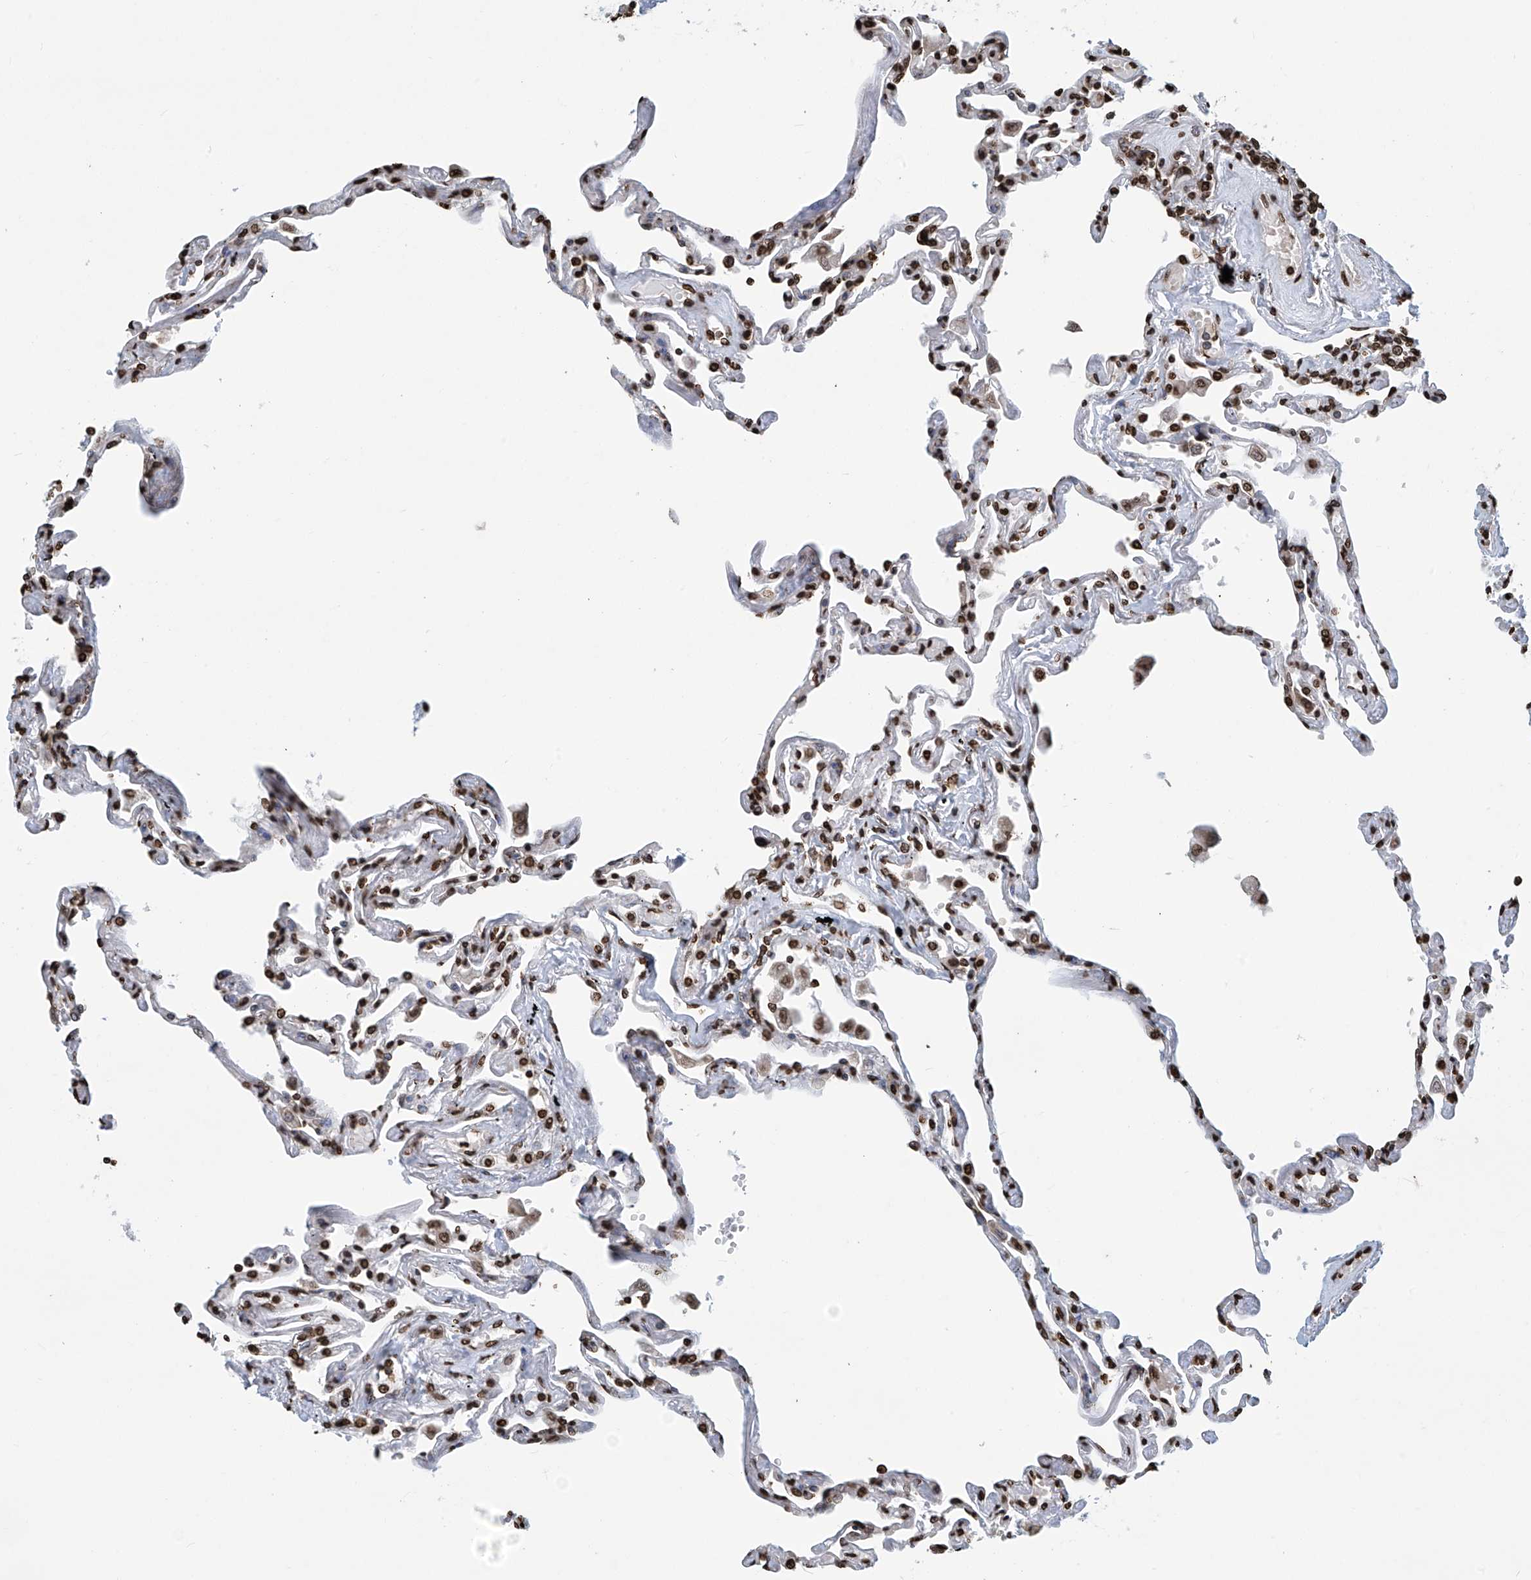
{"staining": {"intensity": "strong", "quantity": ">75%", "location": "nuclear"}, "tissue": "lung", "cell_type": "Alveolar cells", "image_type": "normal", "snomed": [{"axis": "morphology", "description": "Normal tissue, NOS"}, {"axis": "topography", "description": "Lung"}], "caption": "Brown immunohistochemical staining in benign lung reveals strong nuclear staining in approximately >75% of alveolar cells. (IHC, brightfield microscopy, high magnification).", "gene": "DPPA2", "patient": {"sex": "female", "age": 67}}